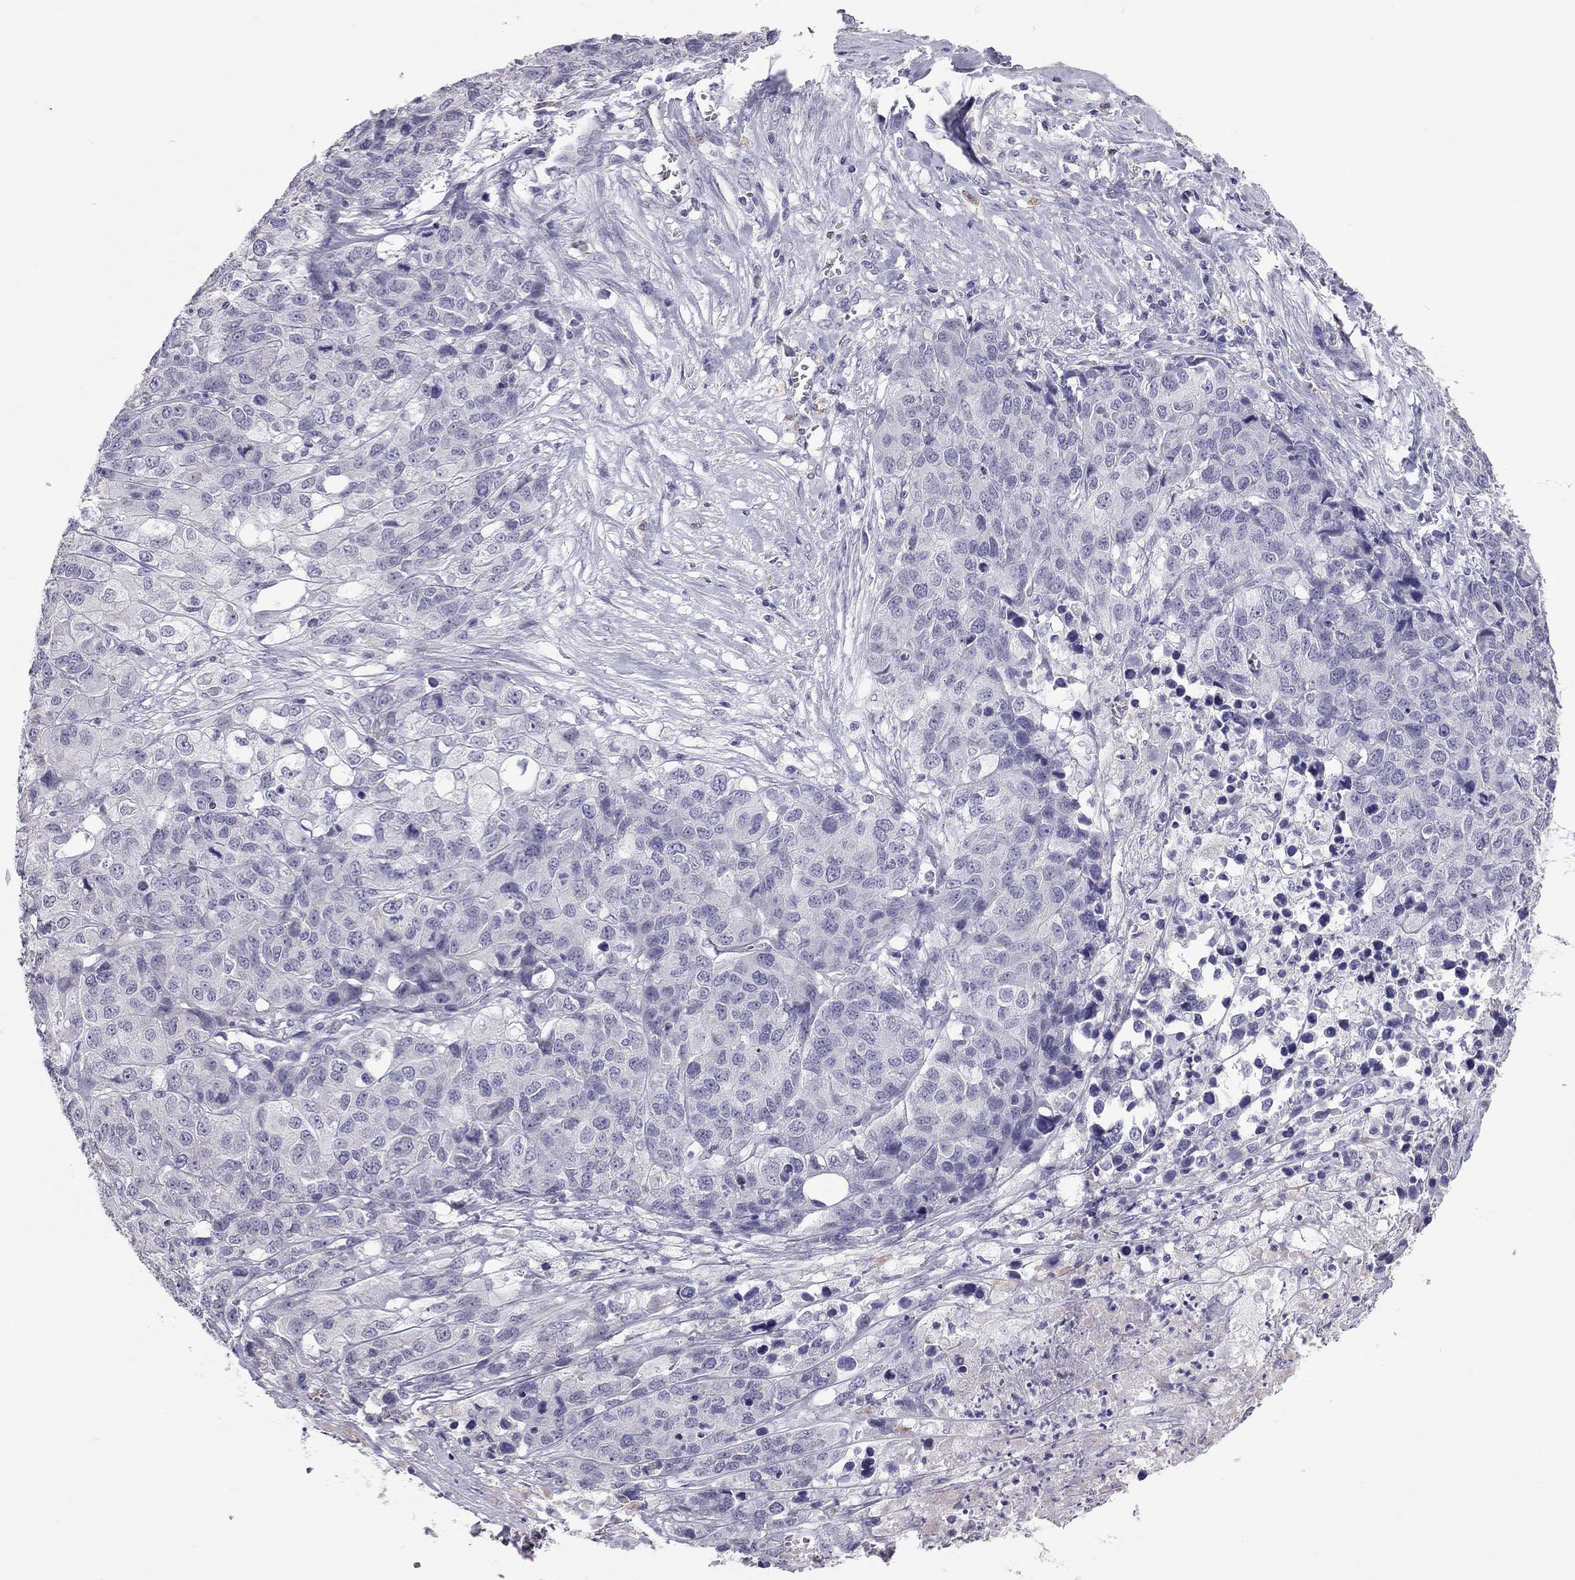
{"staining": {"intensity": "negative", "quantity": "none", "location": "none"}, "tissue": "ovarian cancer", "cell_type": "Tumor cells", "image_type": "cancer", "snomed": [{"axis": "morphology", "description": "Cystadenocarcinoma, serous, NOS"}, {"axis": "topography", "description": "Ovary"}], "caption": "DAB immunohistochemical staining of human ovarian cancer reveals no significant positivity in tumor cells.", "gene": "PPP1R3A", "patient": {"sex": "female", "age": 87}}